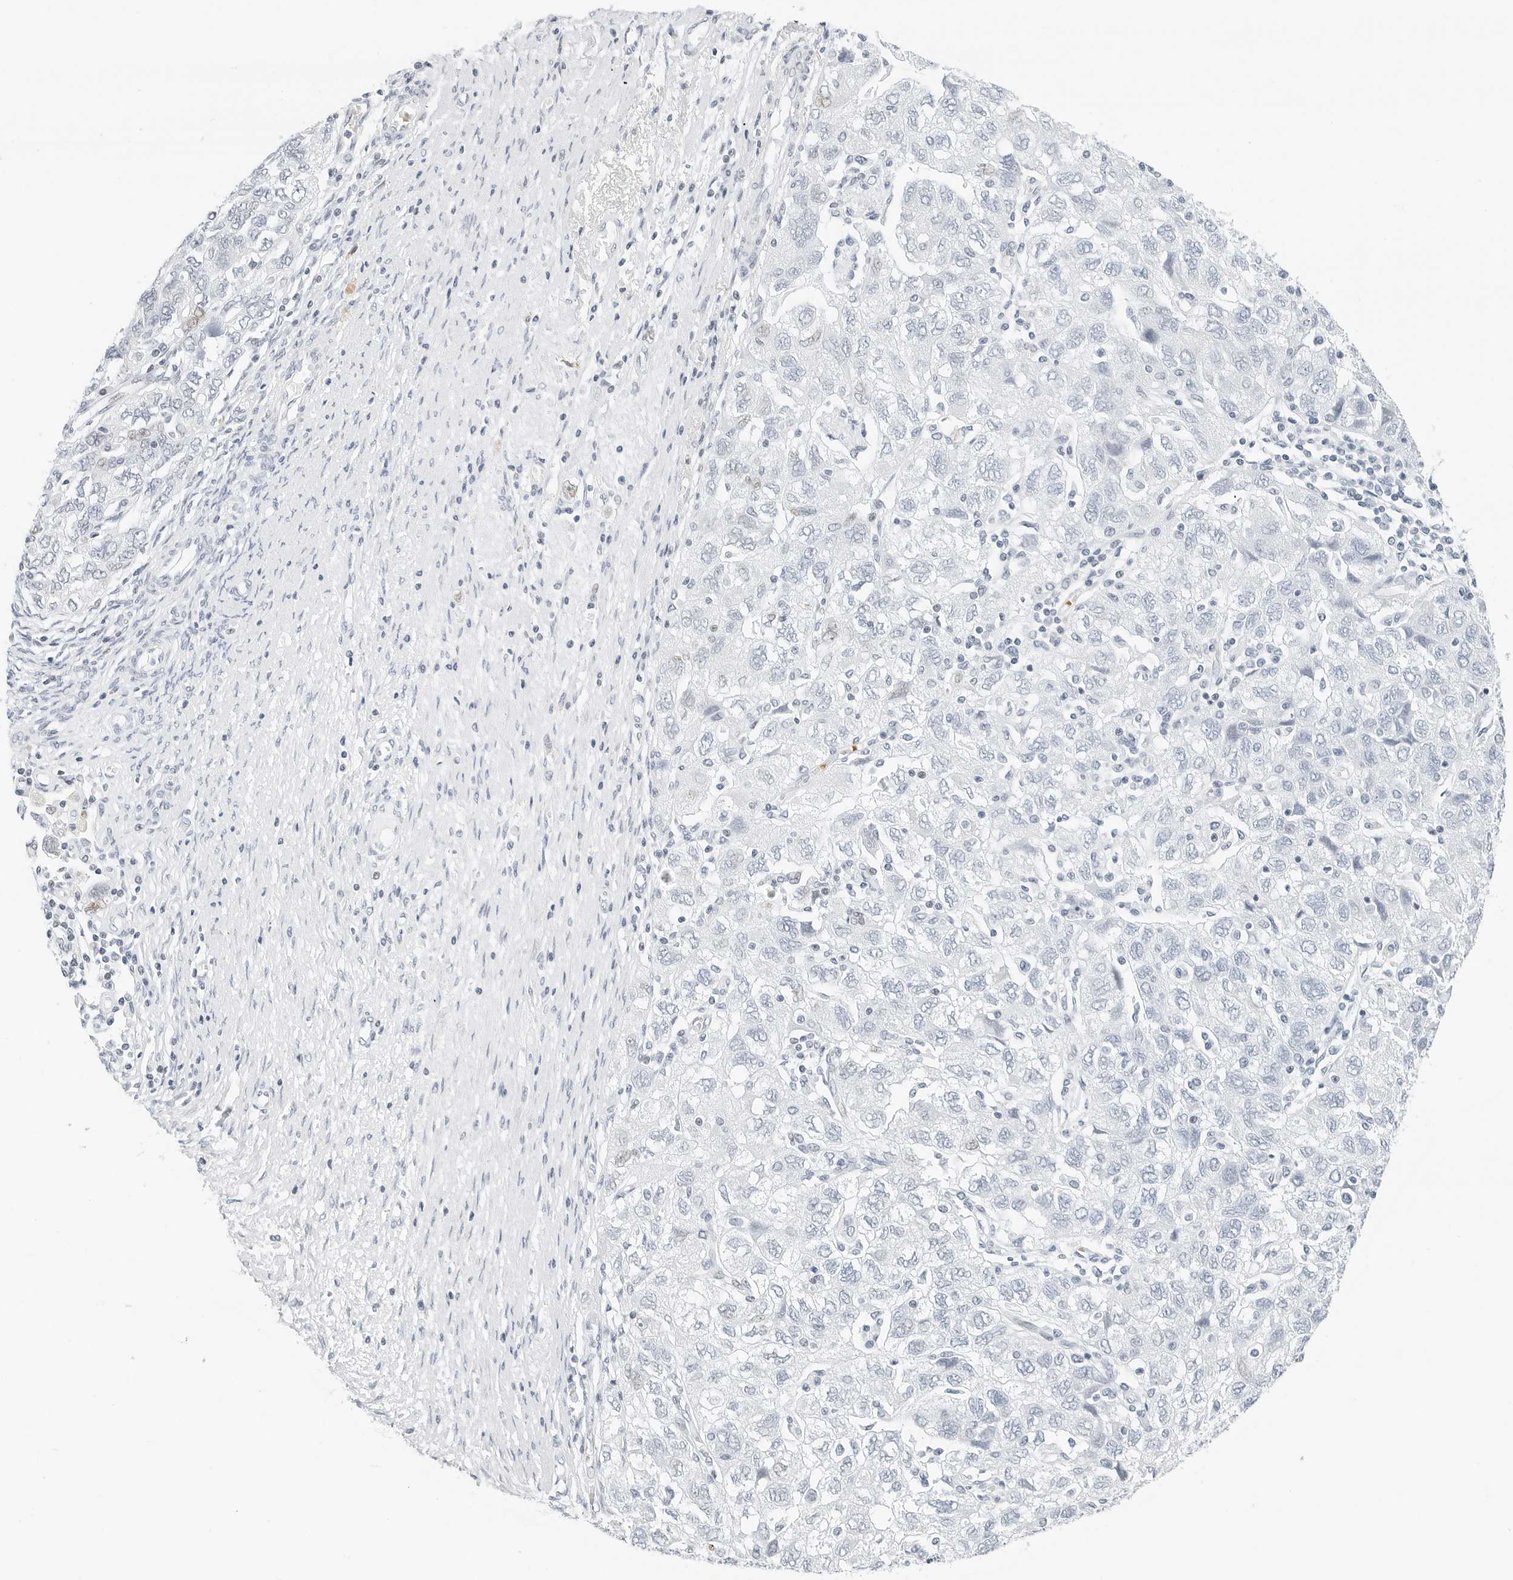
{"staining": {"intensity": "negative", "quantity": "none", "location": "none"}, "tissue": "ovarian cancer", "cell_type": "Tumor cells", "image_type": "cancer", "snomed": [{"axis": "morphology", "description": "Carcinoma, NOS"}, {"axis": "morphology", "description": "Cystadenocarcinoma, serous, NOS"}, {"axis": "topography", "description": "Ovary"}], "caption": "Immunohistochemistry (IHC) of carcinoma (ovarian) demonstrates no expression in tumor cells. Nuclei are stained in blue.", "gene": "NTMT2", "patient": {"sex": "female", "age": 69}}